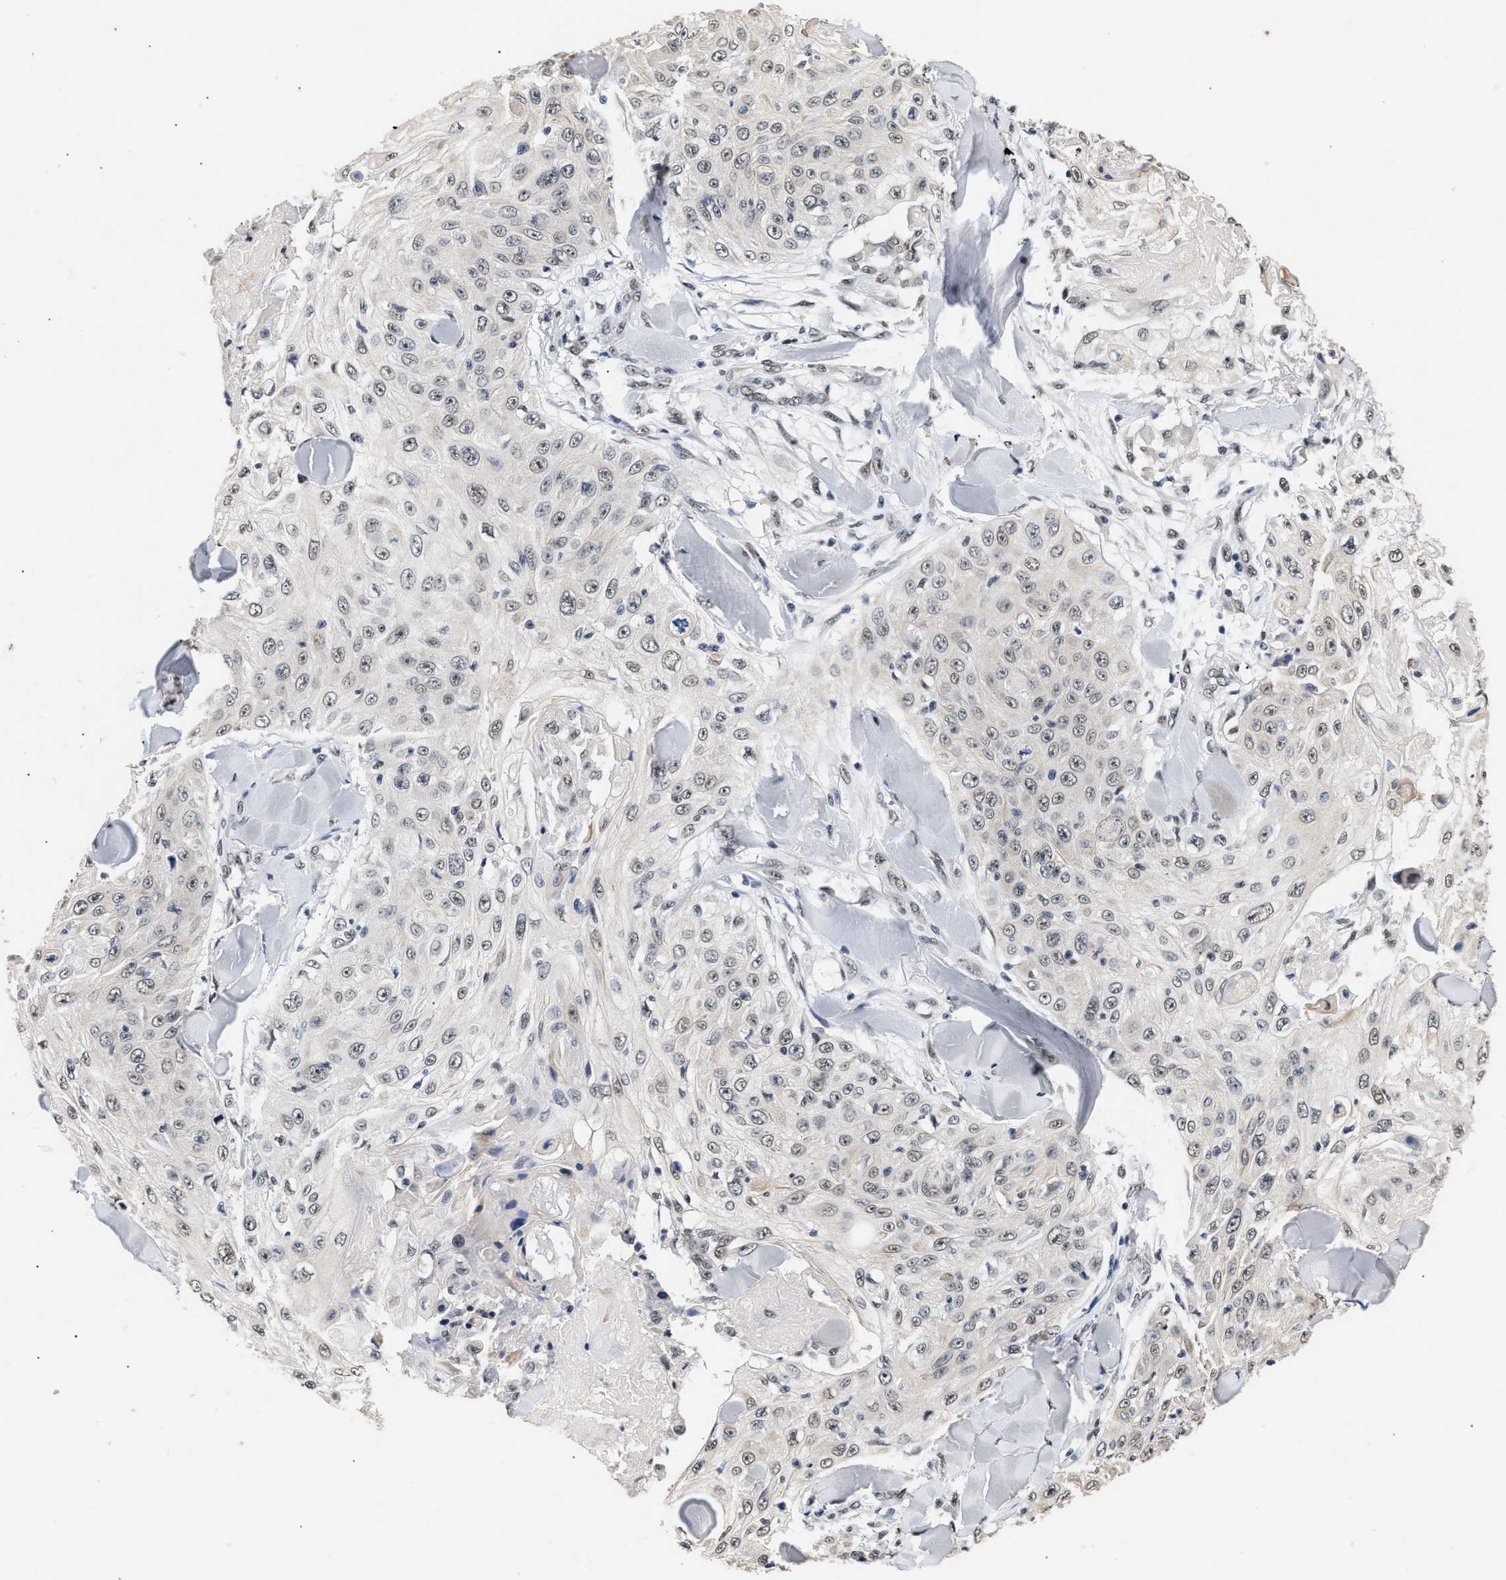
{"staining": {"intensity": "negative", "quantity": "none", "location": "none"}, "tissue": "skin cancer", "cell_type": "Tumor cells", "image_type": "cancer", "snomed": [{"axis": "morphology", "description": "Squamous cell carcinoma, NOS"}, {"axis": "topography", "description": "Skin"}], "caption": "Tumor cells show no significant positivity in skin cancer (squamous cell carcinoma).", "gene": "THOC1", "patient": {"sex": "male", "age": 86}}